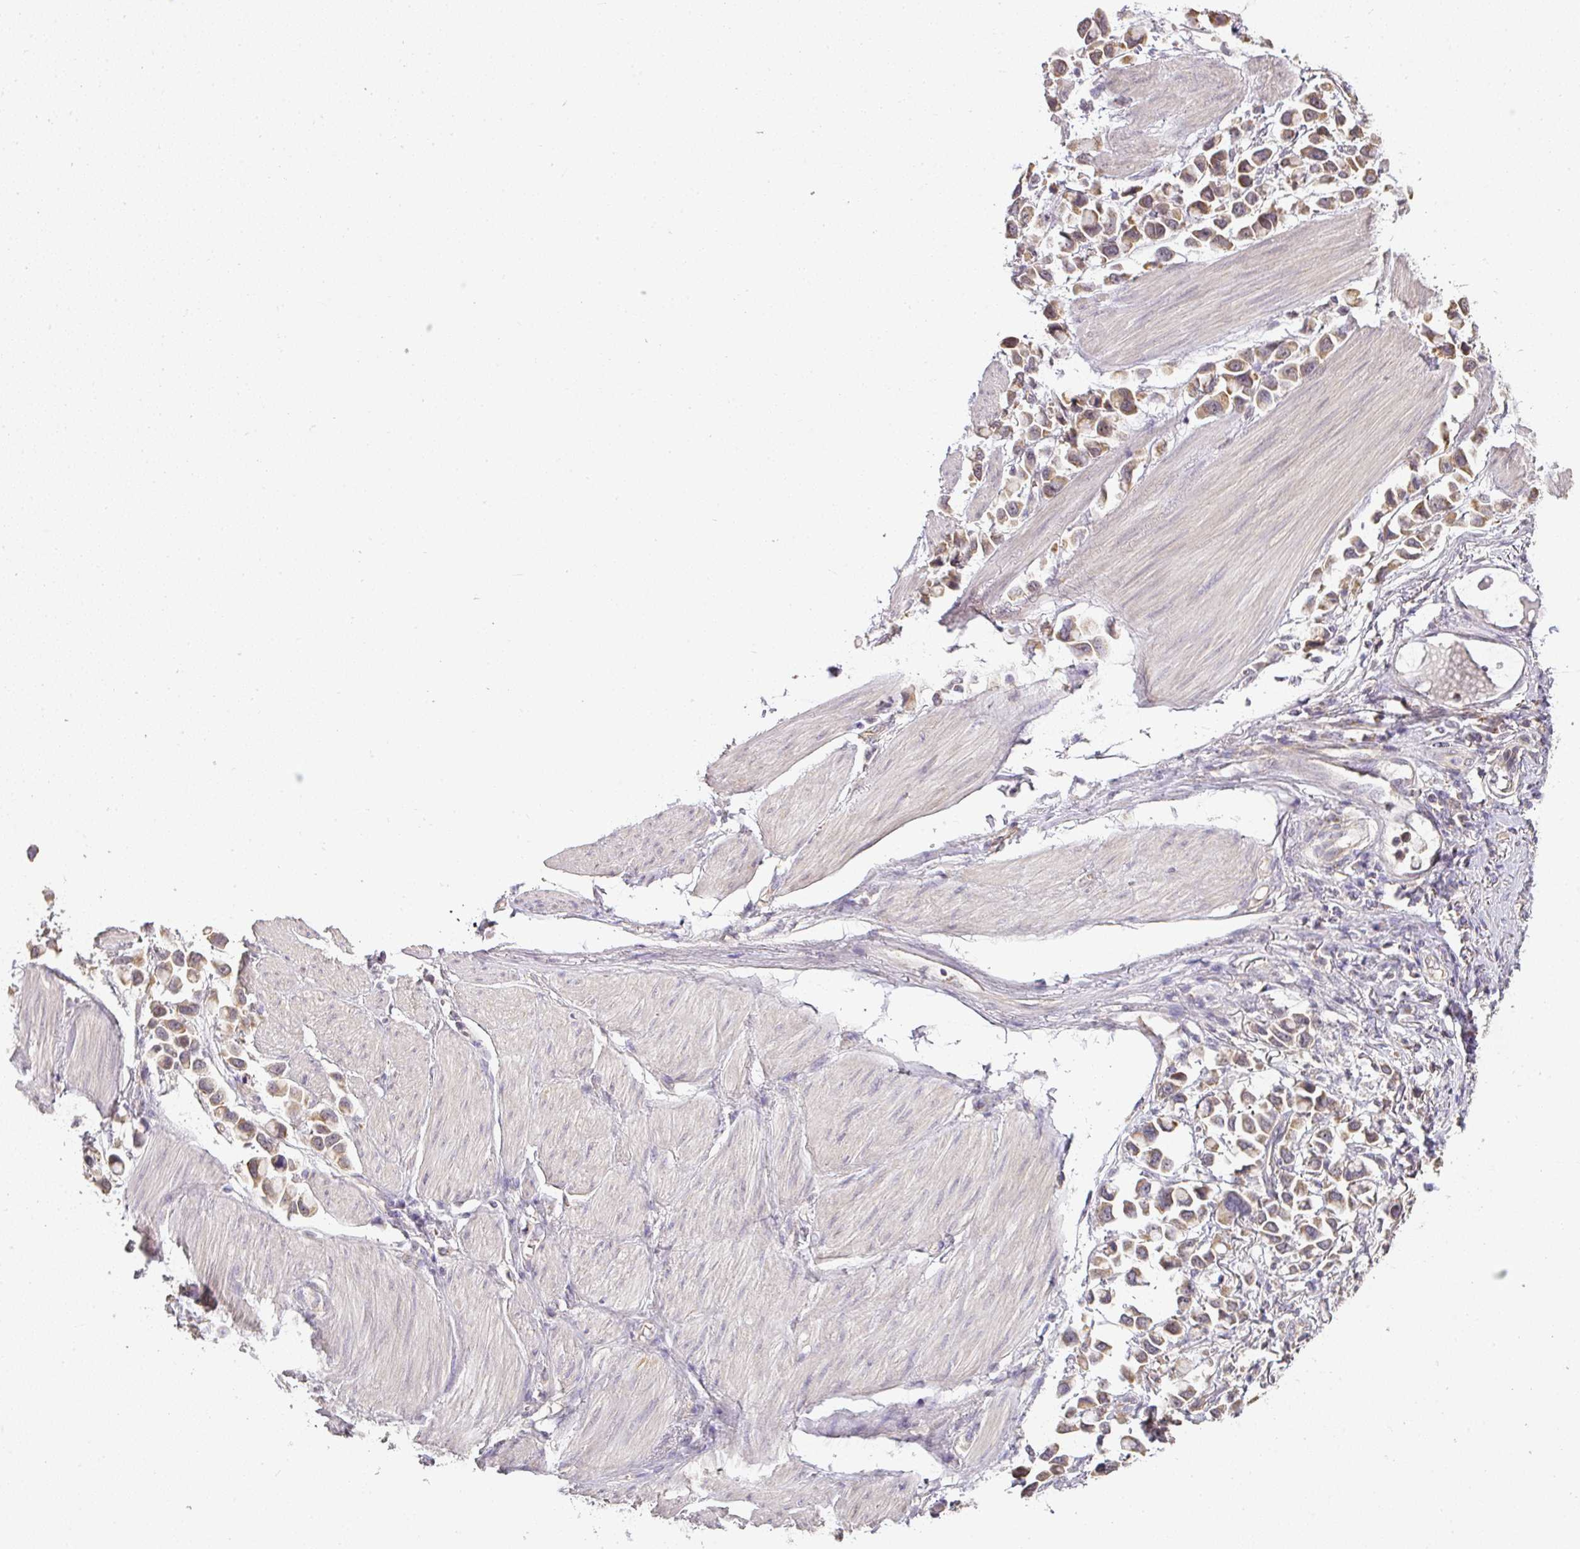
{"staining": {"intensity": "moderate", "quantity": ">75%", "location": "cytoplasmic/membranous"}, "tissue": "stomach cancer", "cell_type": "Tumor cells", "image_type": "cancer", "snomed": [{"axis": "morphology", "description": "Adenocarcinoma, NOS"}, {"axis": "topography", "description": "Stomach"}], "caption": "Immunohistochemical staining of adenocarcinoma (stomach) shows medium levels of moderate cytoplasmic/membranous staining in about >75% of tumor cells.", "gene": "MYOM2", "patient": {"sex": "female", "age": 81}}